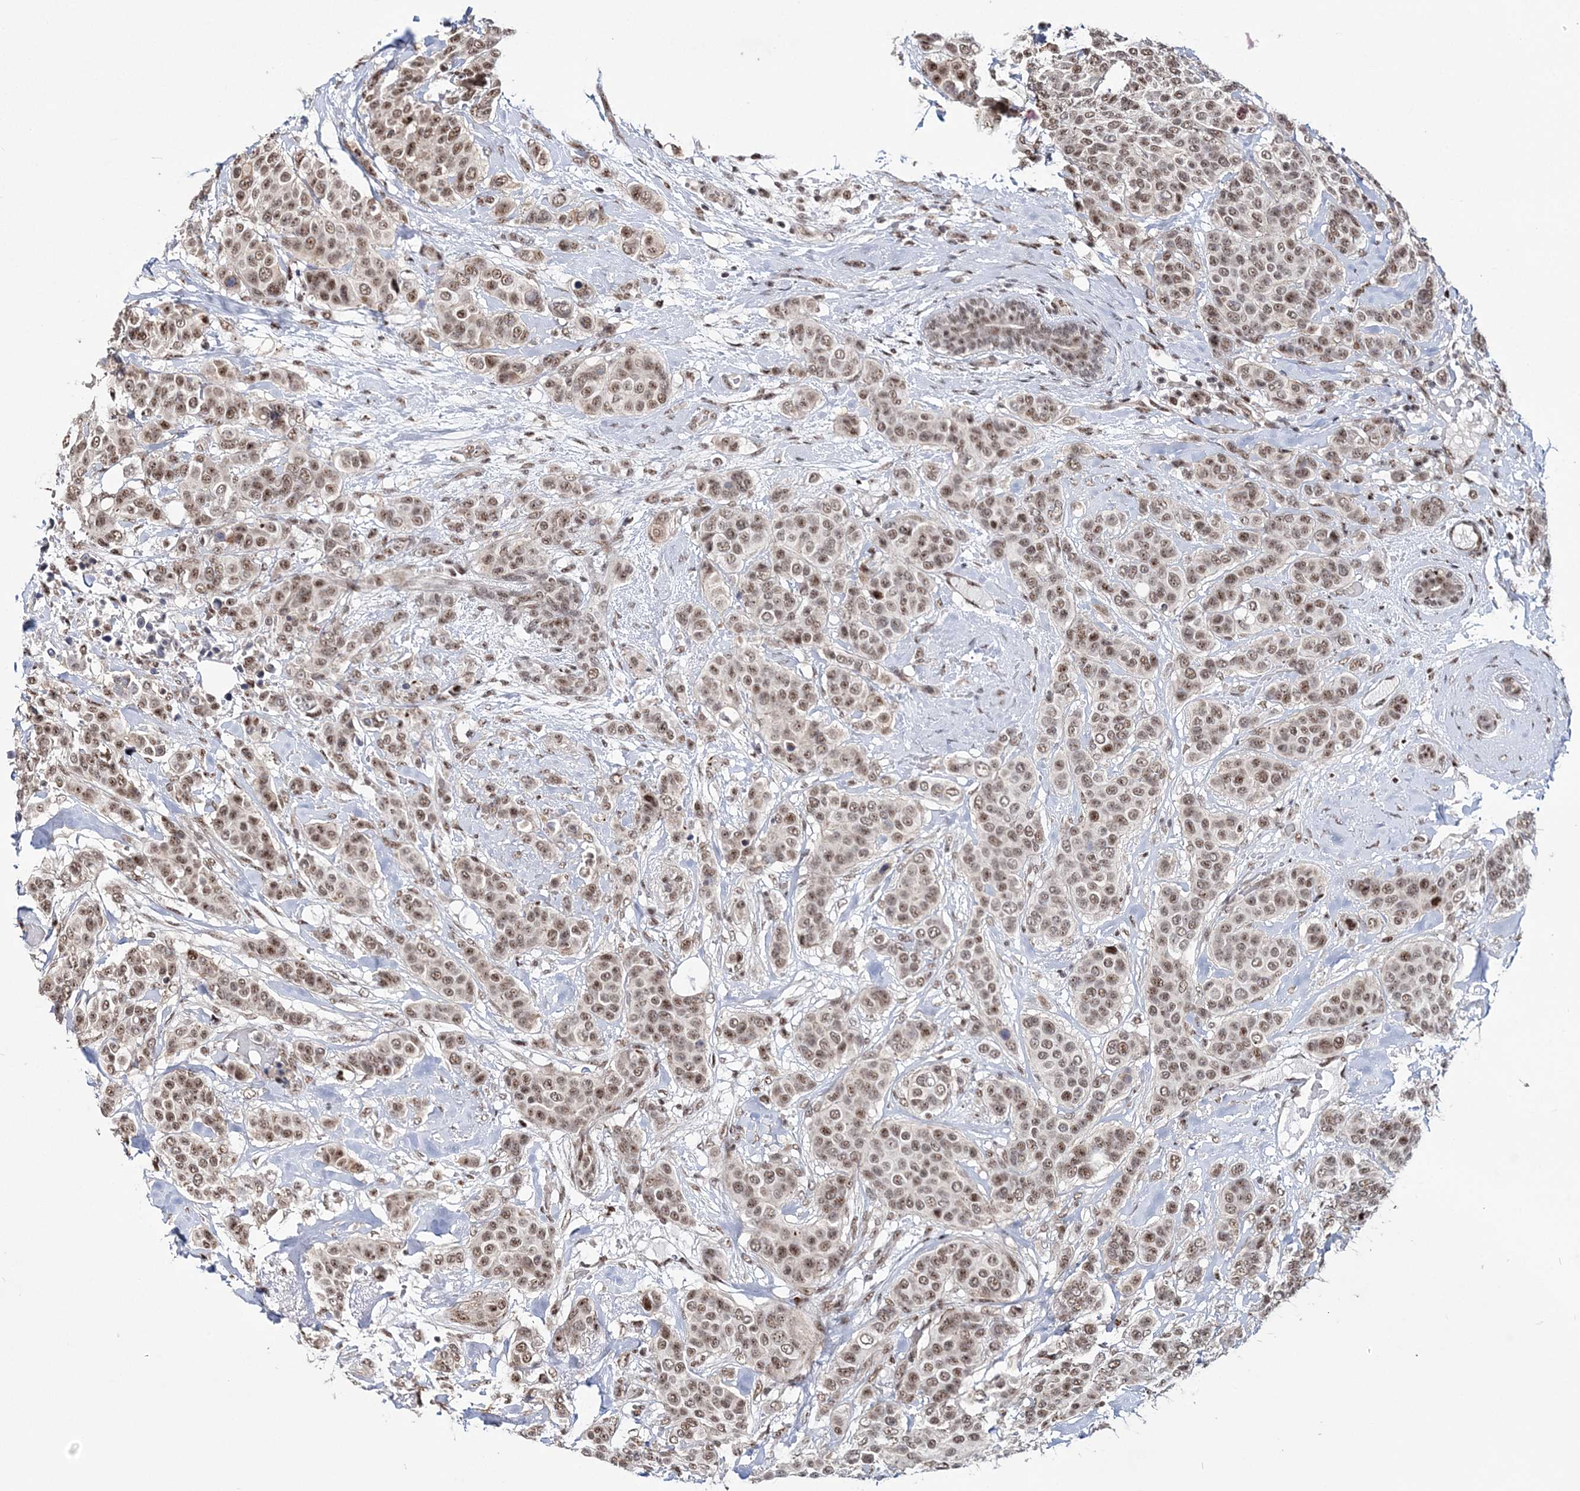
{"staining": {"intensity": "moderate", "quantity": ">75%", "location": "nuclear"}, "tissue": "breast cancer", "cell_type": "Tumor cells", "image_type": "cancer", "snomed": [{"axis": "morphology", "description": "Lobular carcinoma"}, {"axis": "topography", "description": "Breast"}], "caption": "Breast cancer (lobular carcinoma) stained with a protein marker exhibits moderate staining in tumor cells.", "gene": "TATDN2", "patient": {"sex": "female", "age": 51}}